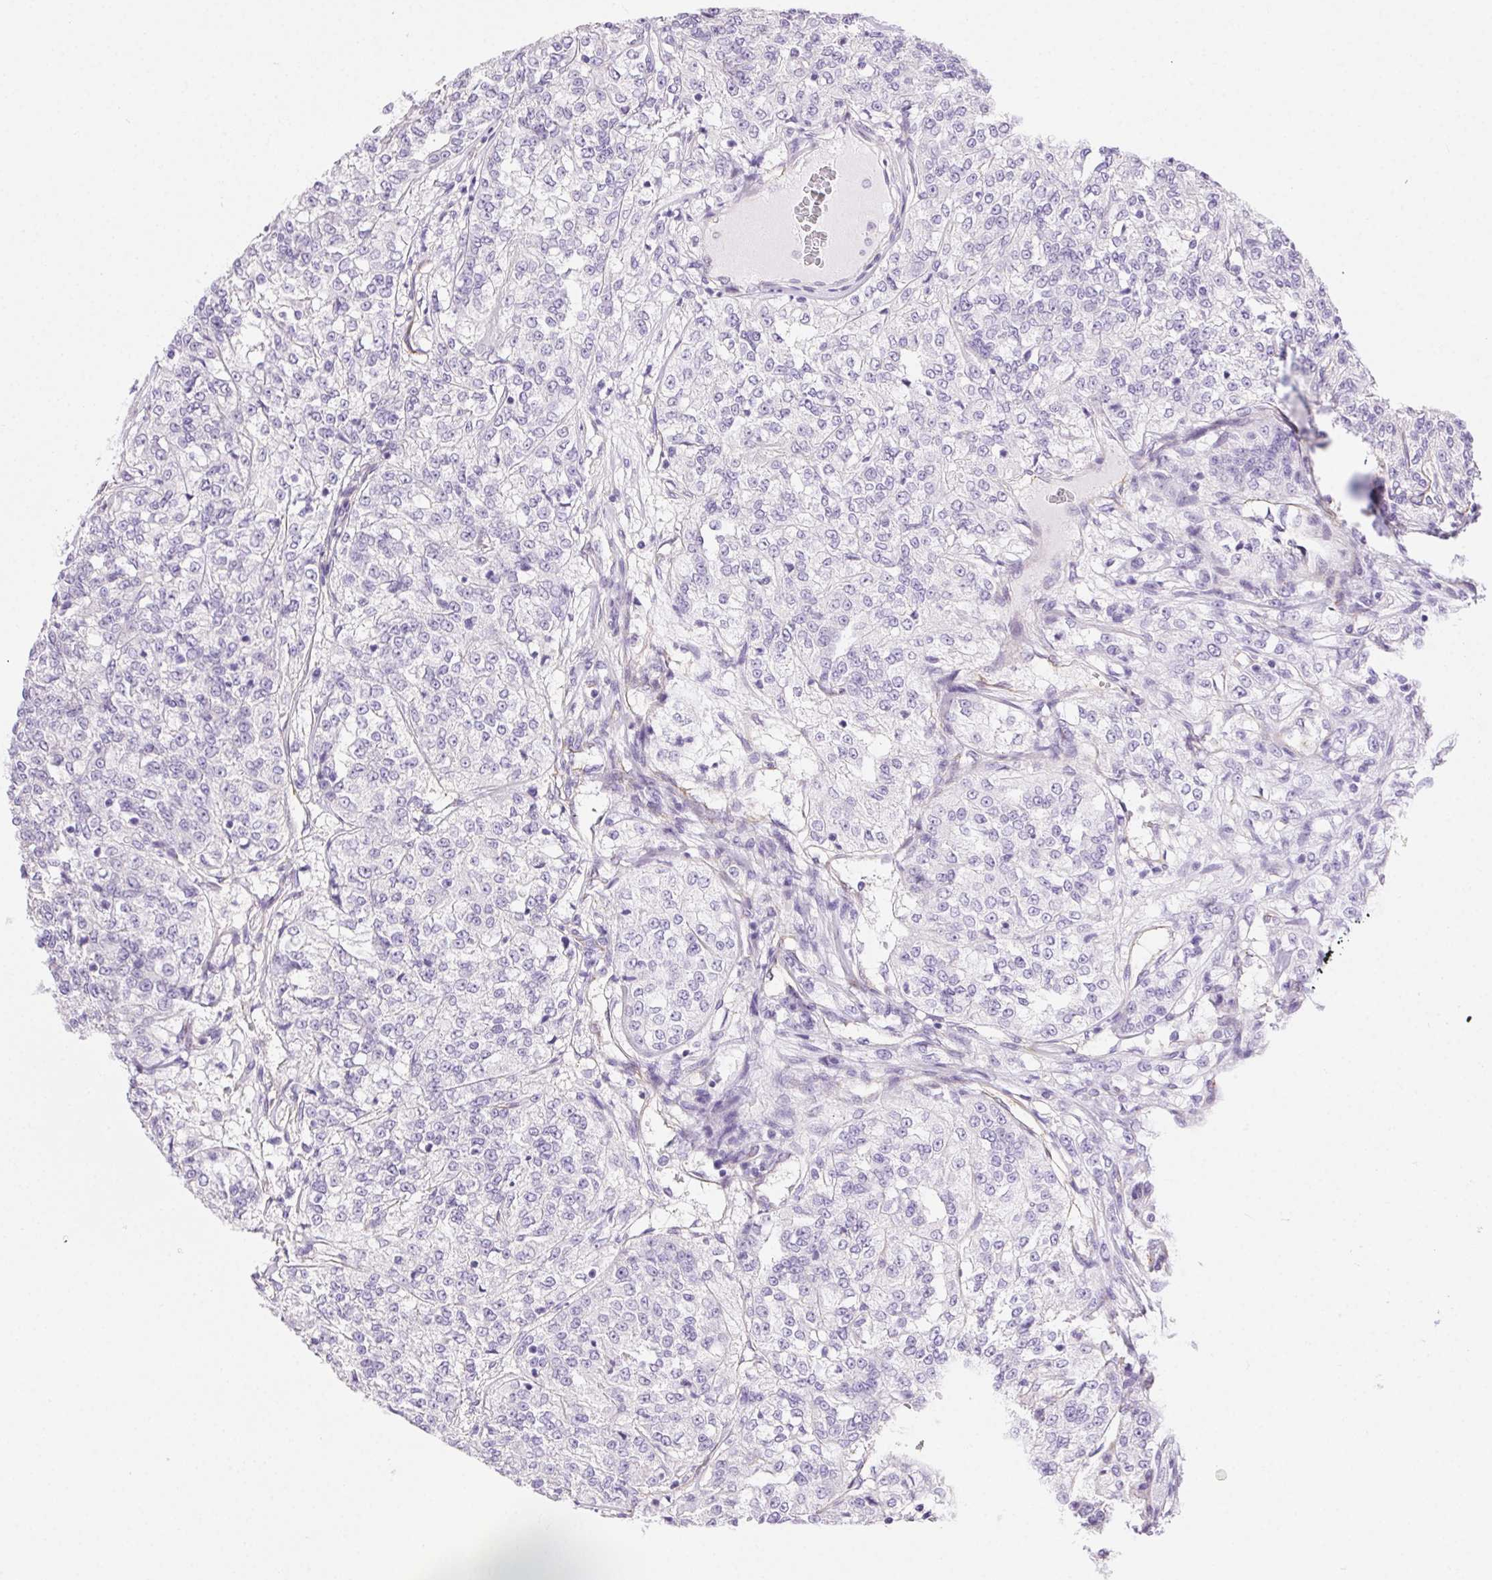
{"staining": {"intensity": "negative", "quantity": "none", "location": "none"}, "tissue": "renal cancer", "cell_type": "Tumor cells", "image_type": "cancer", "snomed": [{"axis": "morphology", "description": "Adenocarcinoma, NOS"}, {"axis": "topography", "description": "Kidney"}], "caption": "An immunohistochemistry photomicrograph of adenocarcinoma (renal) is shown. There is no staining in tumor cells of adenocarcinoma (renal). (Stains: DAB (3,3'-diaminobenzidine) immunohistochemistry (IHC) with hematoxylin counter stain, Microscopy: brightfield microscopy at high magnification).", "gene": "SHCBP1L", "patient": {"sex": "female", "age": 63}}